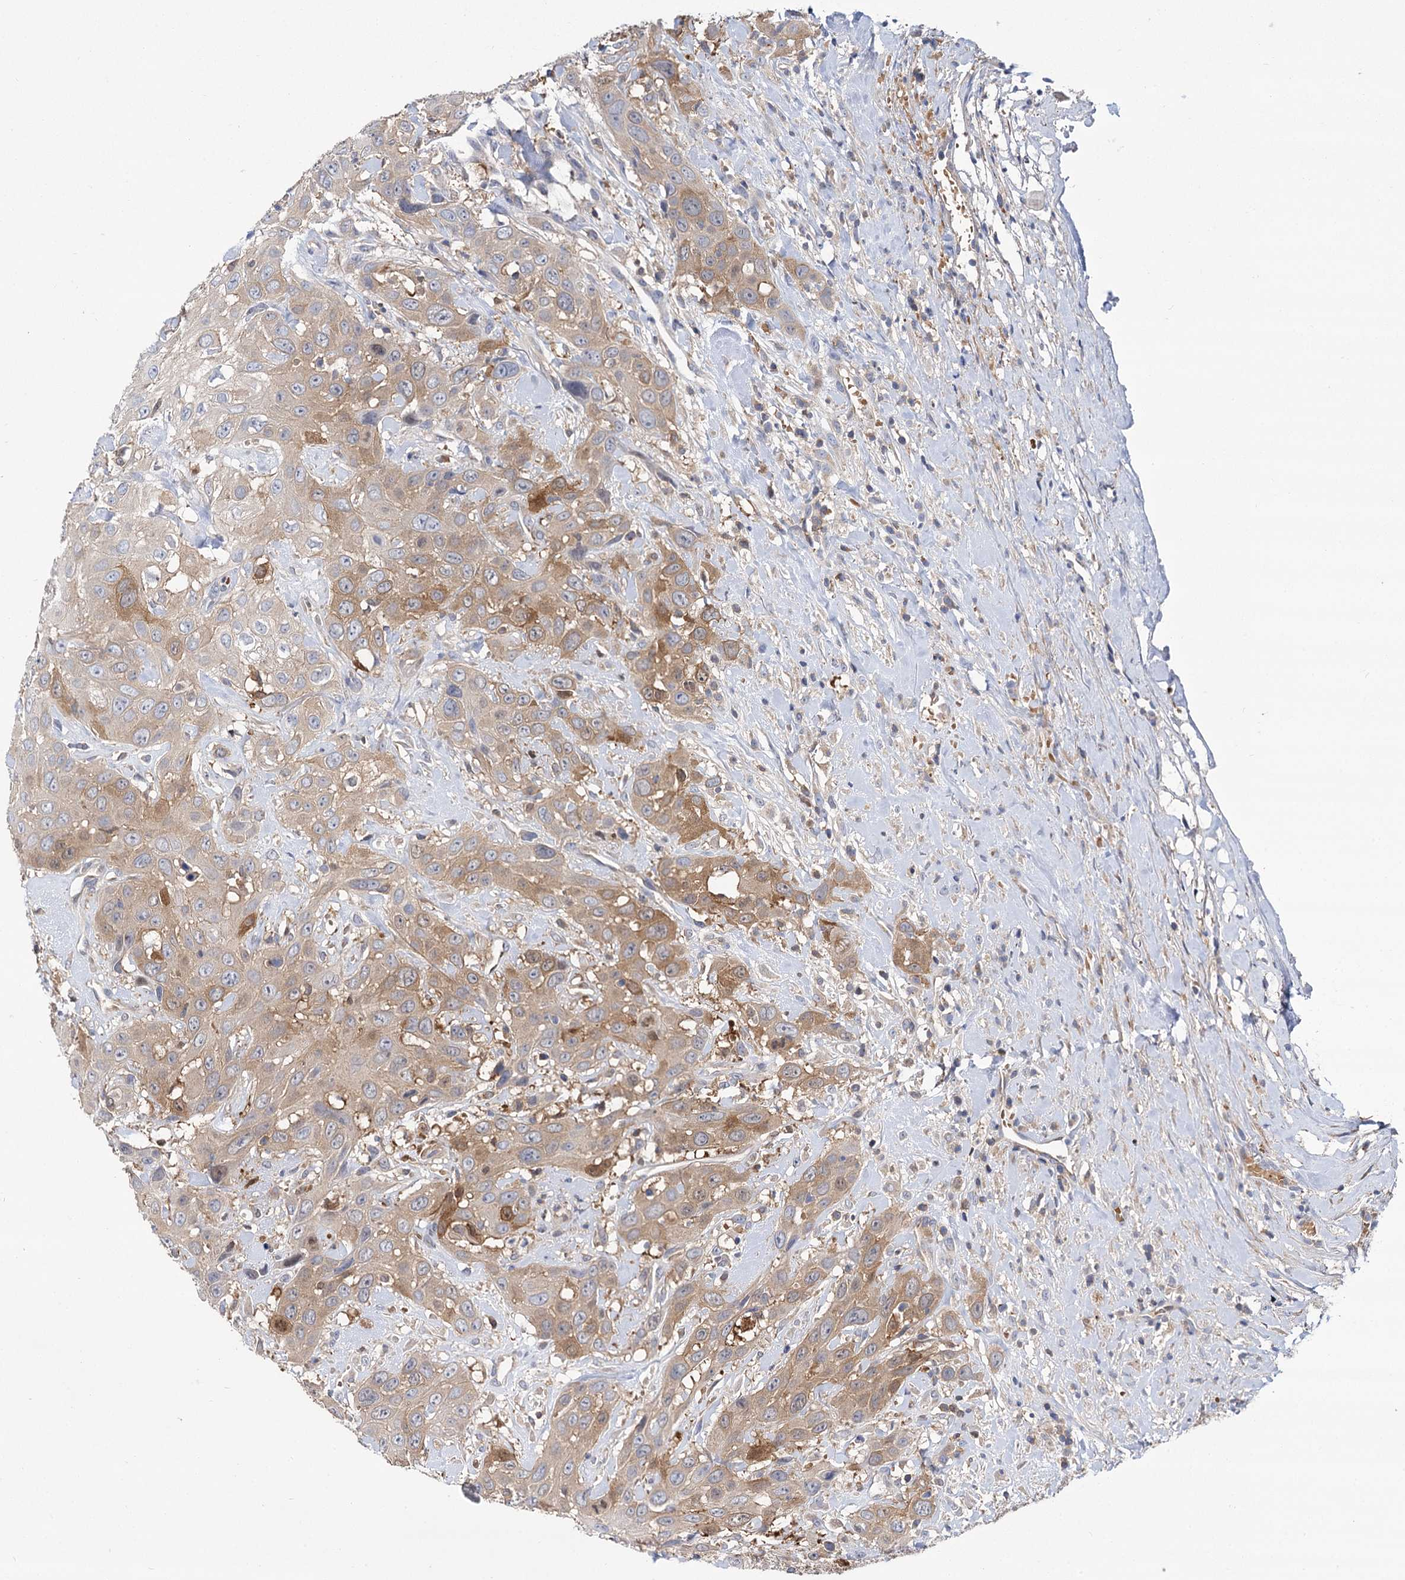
{"staining": {"intensity": "moderate", "quantity": ">75%", "location": "cytoplasmic/membranous"}, "tissue": "head and neck cancer", "cell_type": "Tumor cells", "image_type": "cancer", "snomed": [{"axis": "morphology", "description": "Squamous cell carcinoma, NOS"}, {"axis": "topography", "description": "Head-Neck"}], "caption": "Tumor cells reveal moderate cytoplasmic/membranous expression in about >75% of cells in squamous cell carcinoma (head and neck).", "gene": "GCLC", "patient": {"sex": "male", "age": 81}}